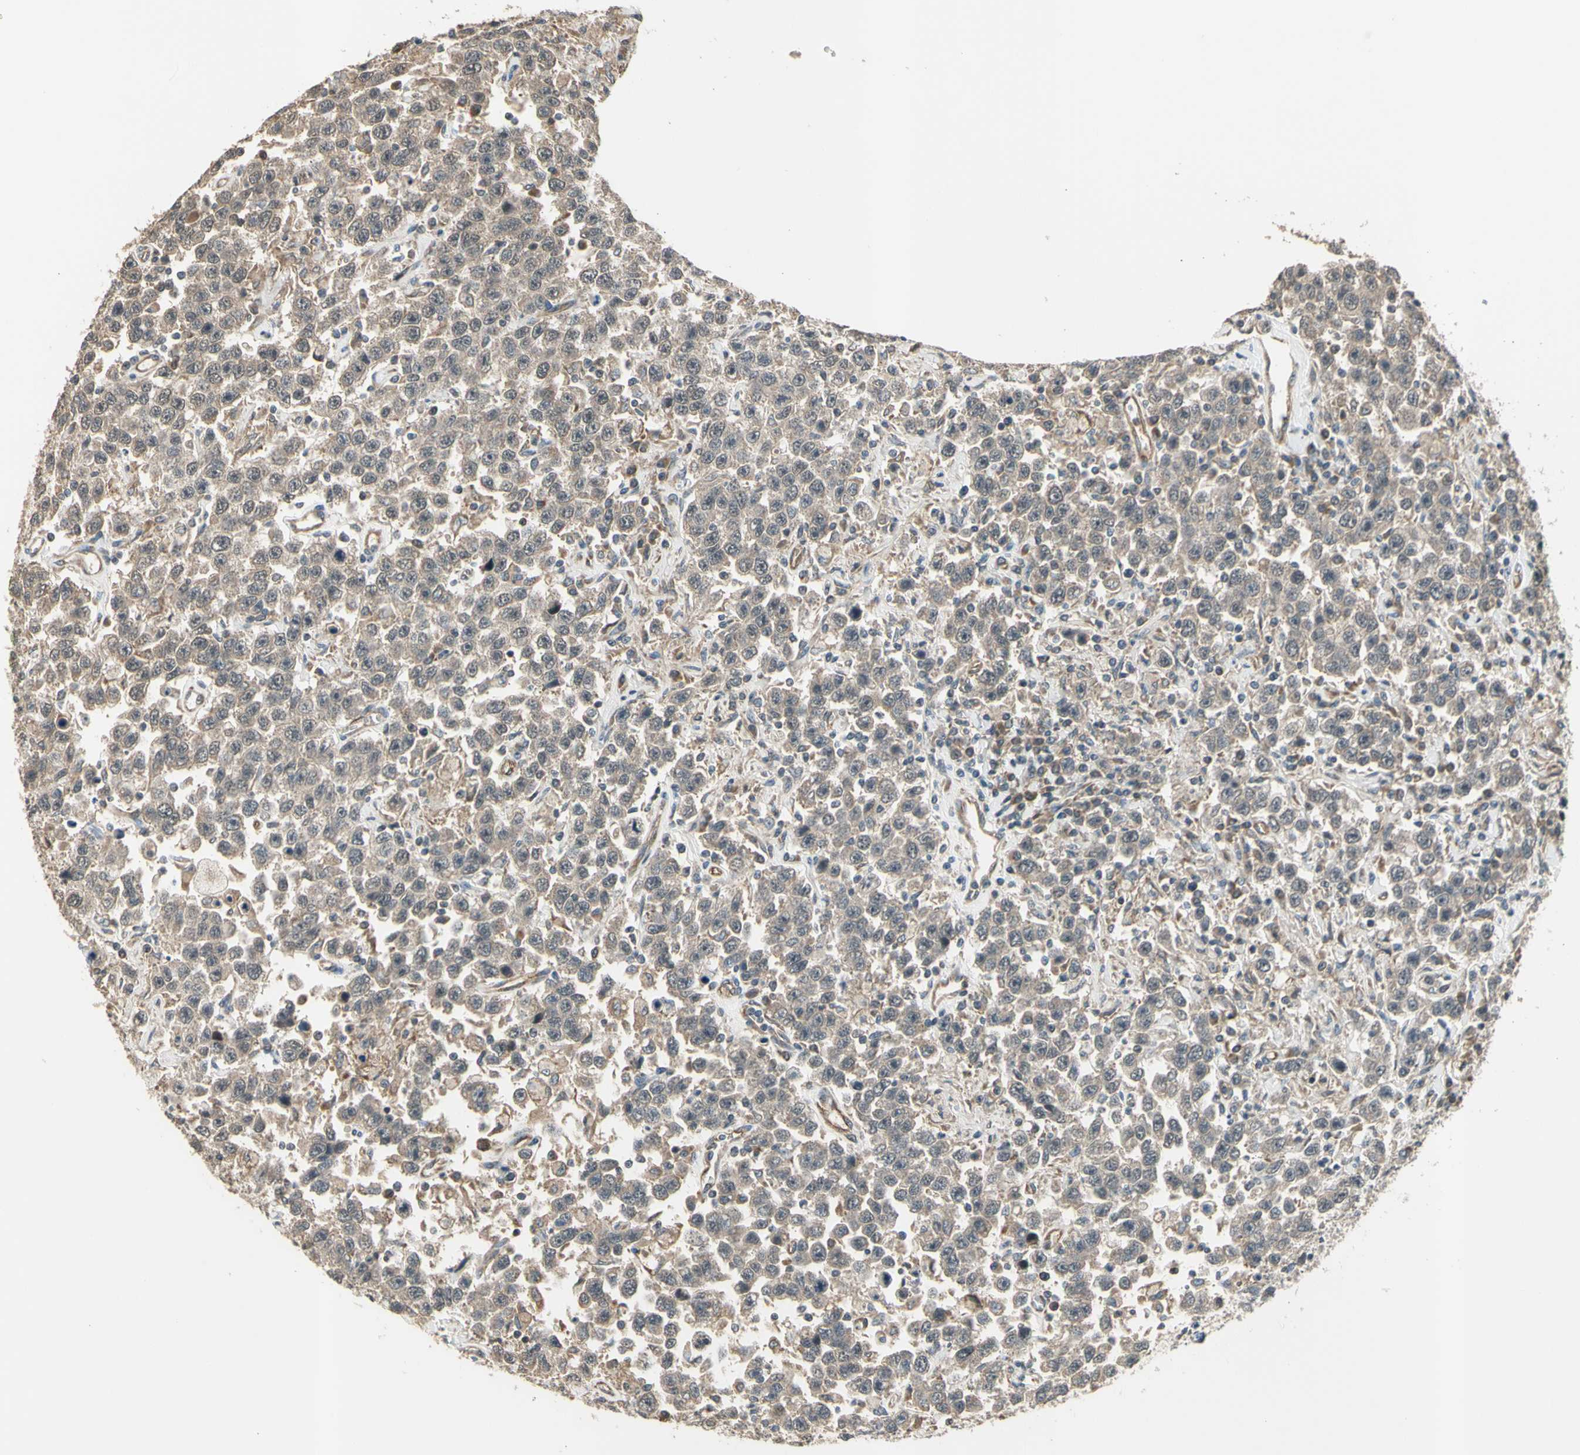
{"staining": {"intensity": "weak", "quantity": ">75%", "location": "cytoplasmic/membranous"}, "tissue": "testis cancer", "cell_type": "Tumor cells", "image_type": "cancer", "snomed": [{"axis": "morphology", "description": "Seminoma, NOS"}, {"axis": "topography", "description": "Testis"}], "caption": "An image showing weak cytoplasmic/membranous positivity in about >75% of tumor cells in testis seminoma, as visualized by brown immunohistochemical staining.", "gene": "EFNB2", "patient": {"sex": "male", "age": 41}}